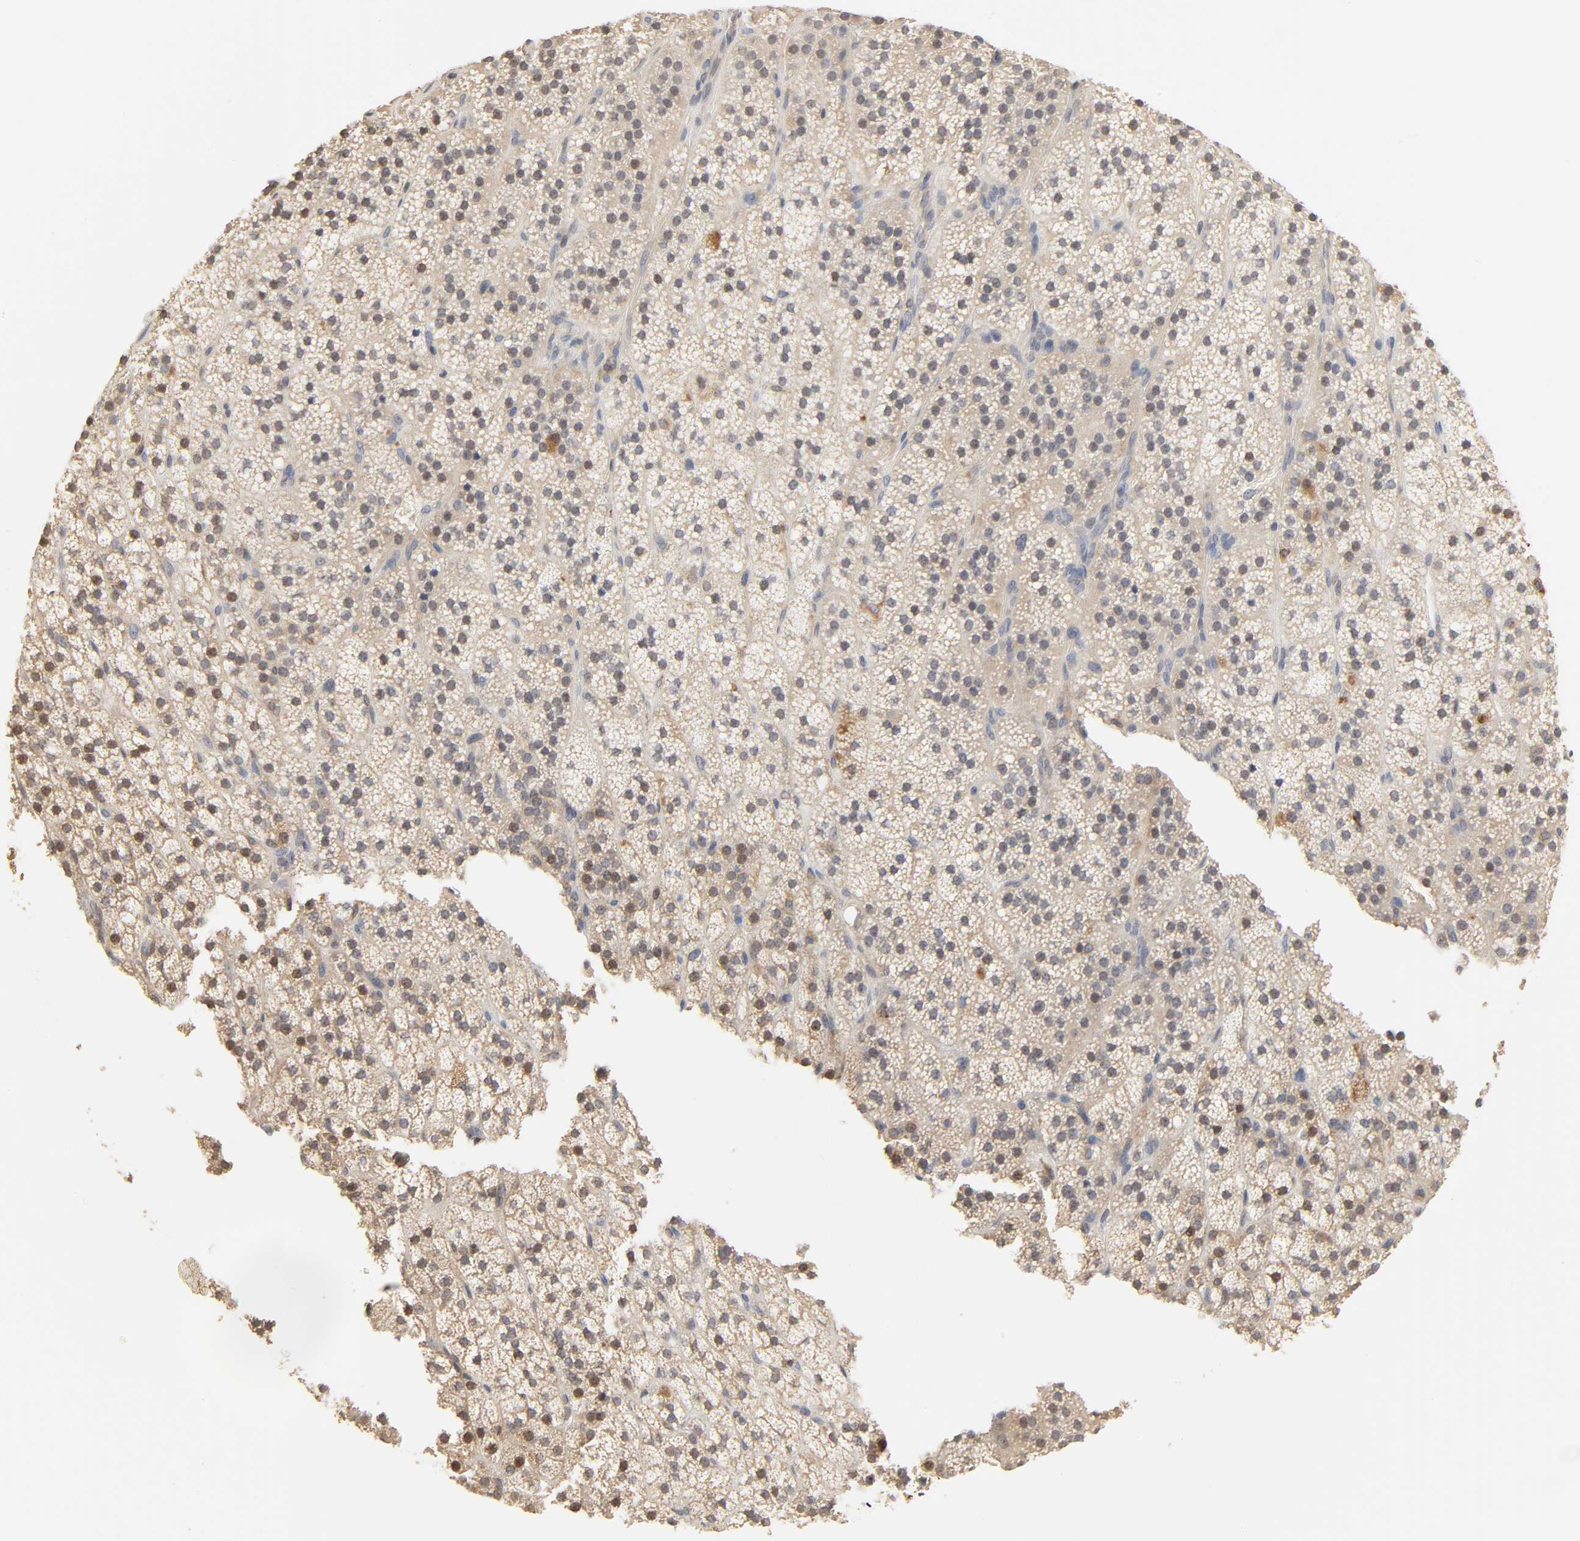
{"staining": {"intensity": "weak", "quantity": ">75%", "location": "cytoplasmic/membranous,nuclear"}, "tissue": "adrenal gland", "cell_type": "Glandular cells", "image_type": "normal", "snomed": [{"axis": "morphology", "description": "Normal tissue, NOS"}, {"axis": "topography", "description": "Adrenal gland"}], "caption": "A brown stain highlights weak cytoplasmic/membranous,nuclear expression of a protein in glandular cells of unremarkable adrenal gland. (DAB (3,3'-diaminobenzidine) IHC with brightfield microscopy, high magnification).", "gene": "CLEC4E", "patient": {"sex": "male", "age": 35}}